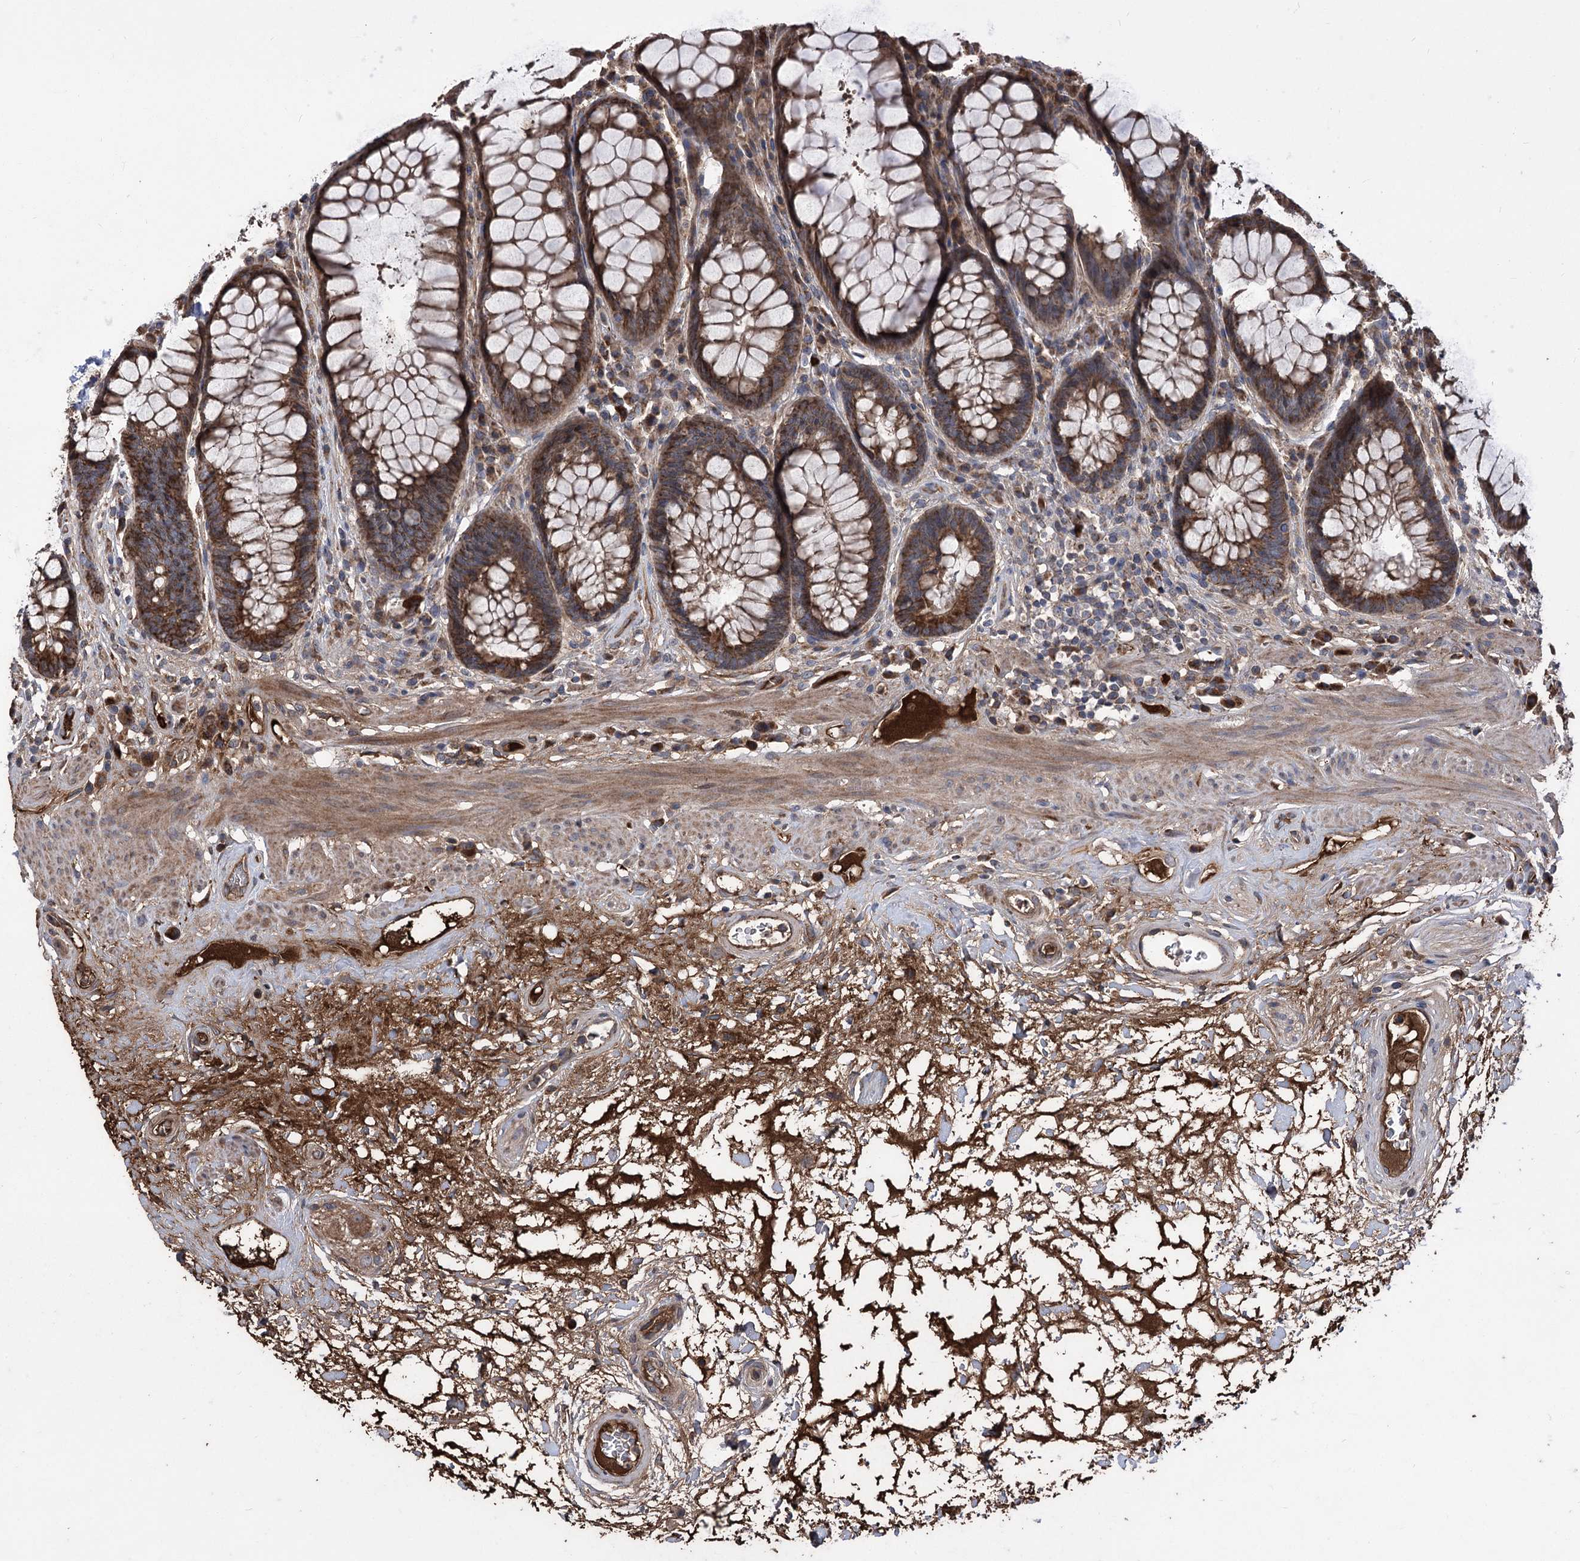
{"staining": {"intensity": "strong", "quantity": ">75%", "location": "cytoplasmic/membranous"}, "tissue": "rectum", "cell_type": "Glandular cells", "image_type": "normal", "snomed": [{"axis": "morphology", "description": "Normal tissue, NOS"}, {"axis": "topography", "description": "Rectum"}], "caption": "Immunohistochemistry (IHC) photomicrograph of normal rectum: human rectum stained using immunohistochemistry reveals high levels of strong protein expression localized specifically in the cytoplasmic/membranous of glandular cells, appearing as a cytoplasmic/membranous brown color.", "gene": "RASSF3", "patient": {"sex": "male", "age": 64}}